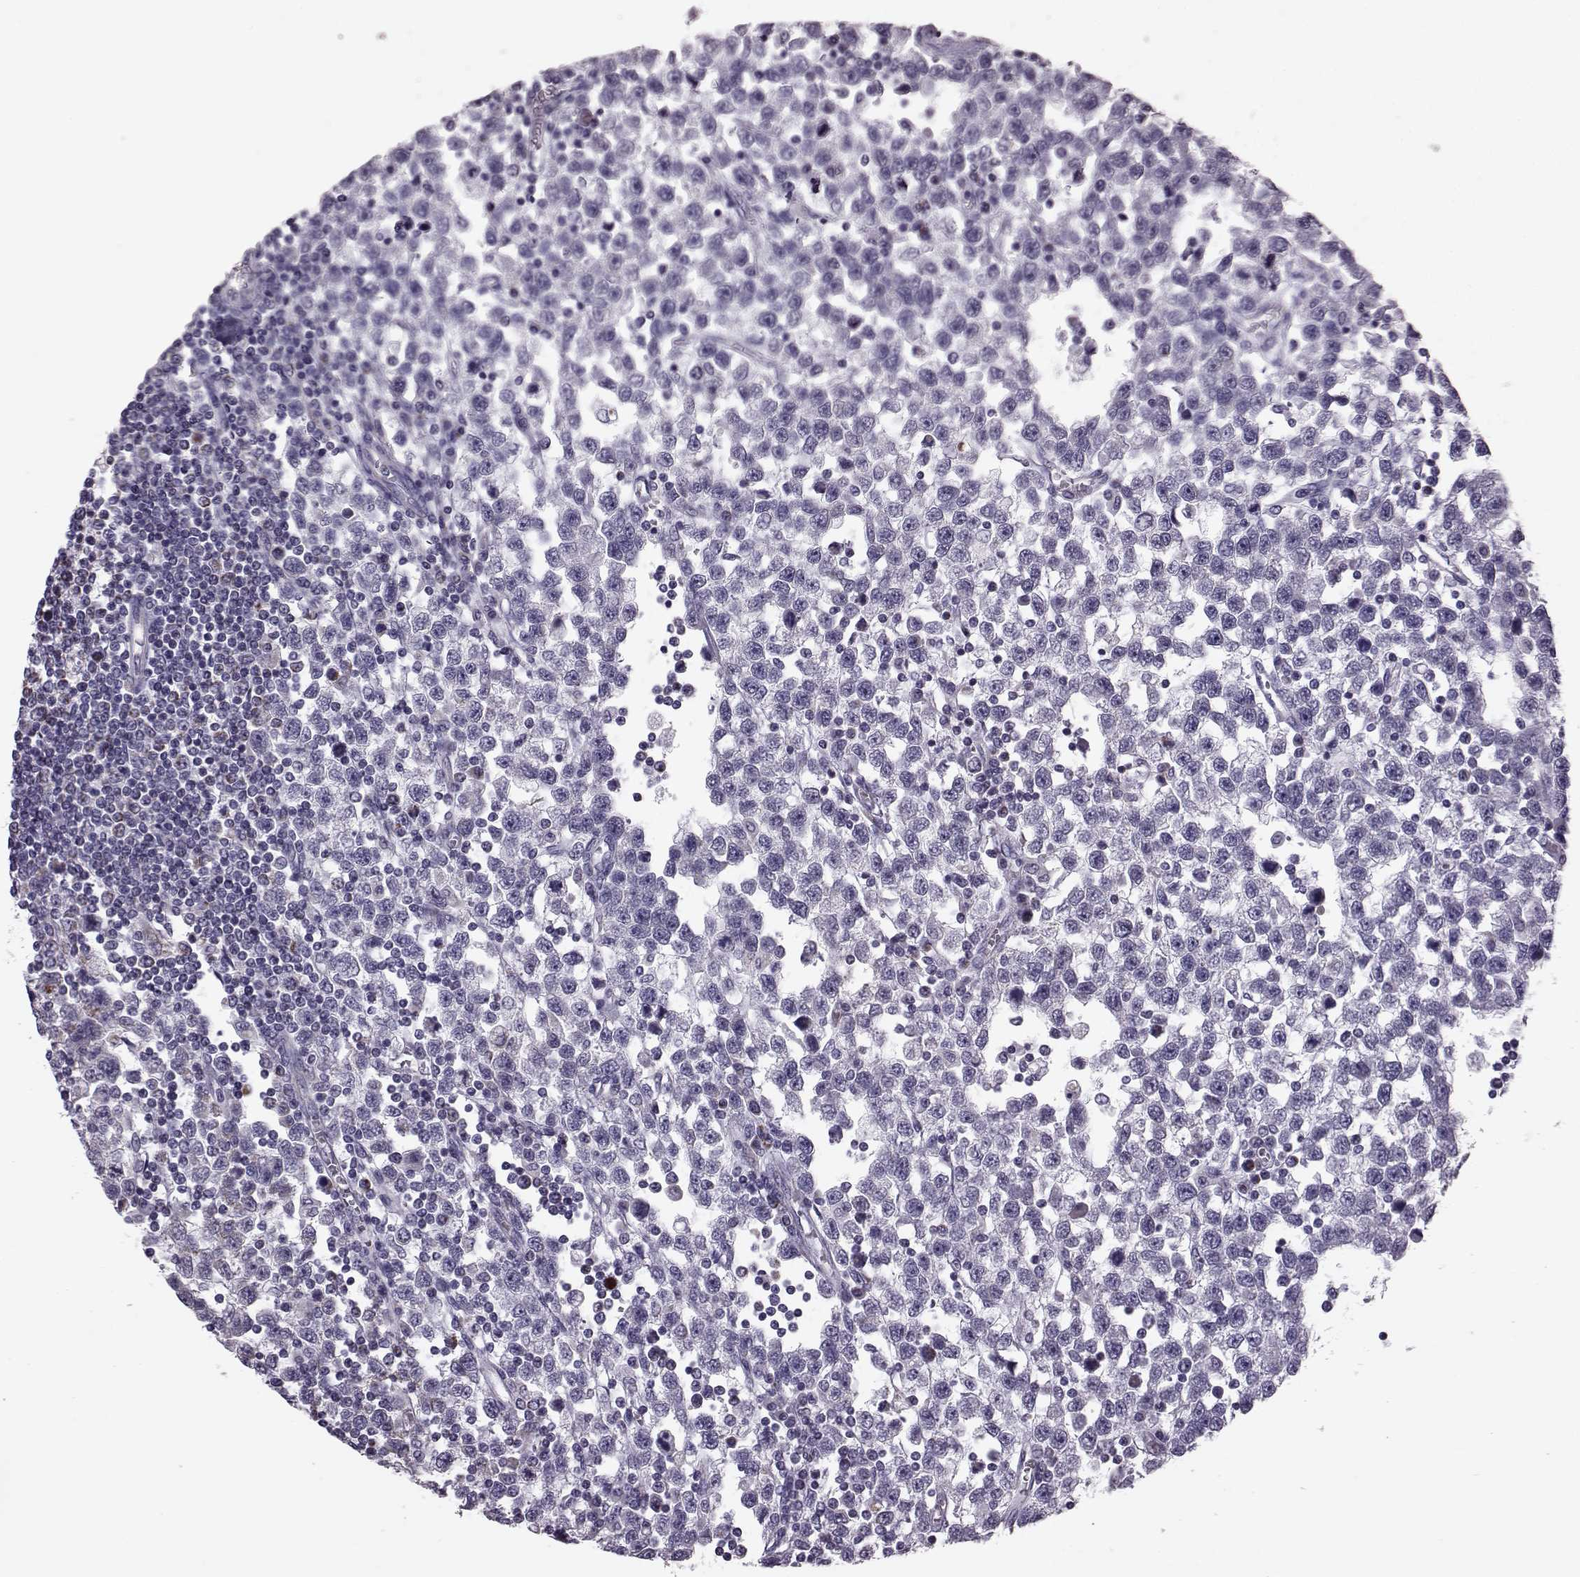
{"staining": {"intensity": "negative", "quantity": "none", "location": "none"}, "tissue": "testis cancer", "cell_type": "Tumor cells", "image_type": "cancer", "snomed": [{"axis": "morphology", "description": "Seminoma, NOS"}, {"axis": "topography", "description": "Testis"}], "caption": "Immunohistochemistry of human seminoma (testis) demonstrates no staining in tumor cells.", "gene": "RIMS2", "patient": {"sex": "male", "age": 34}}